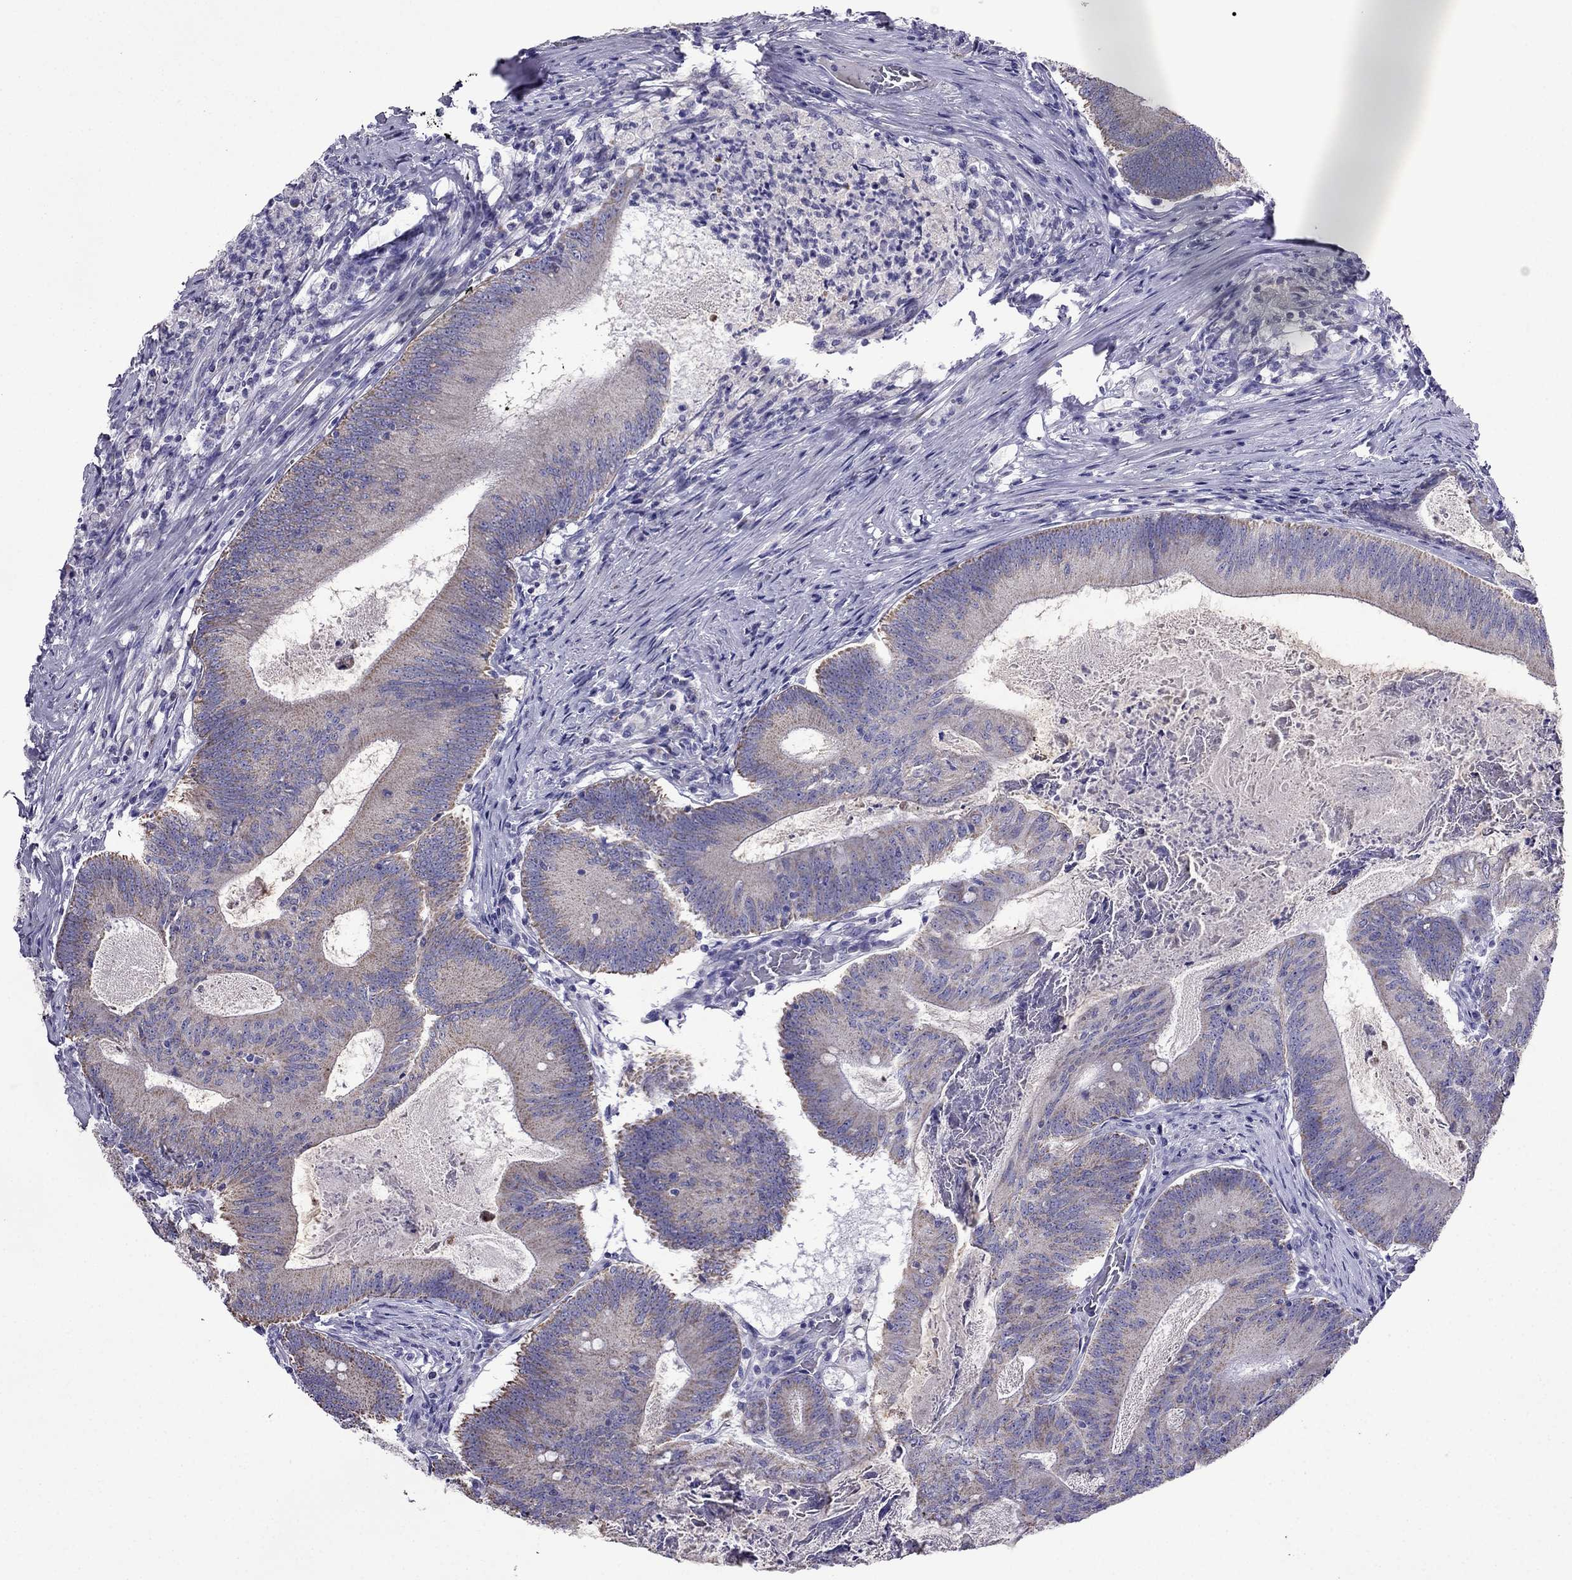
{"staining": {"intensity": "weak", "quantity": "25%-75%", "location": "cytoplasmic/membranous"}, "tissue": "colorectal cancer", "cell_type": "Tumor cells", "image_type": "cancer", "snomed": [{"axis": "morphology", "description": "Adenocarcinoma, NOS"}, {"axis": "topography", "description": "Colon"}], "caption": "Immunohistochemistry (DAB (3,3'-diaminobenzidine)) staining of human adenocarcinoma (colorectal) exhibits weak cytoplasmic/membranous protein positivity in about 25%-75% of tumor cells. (brown staining indicates protein expression, while blue staining denotes nuclei).", "gene": "DSC1", "patient": {"sex": "female", "age": 70}}